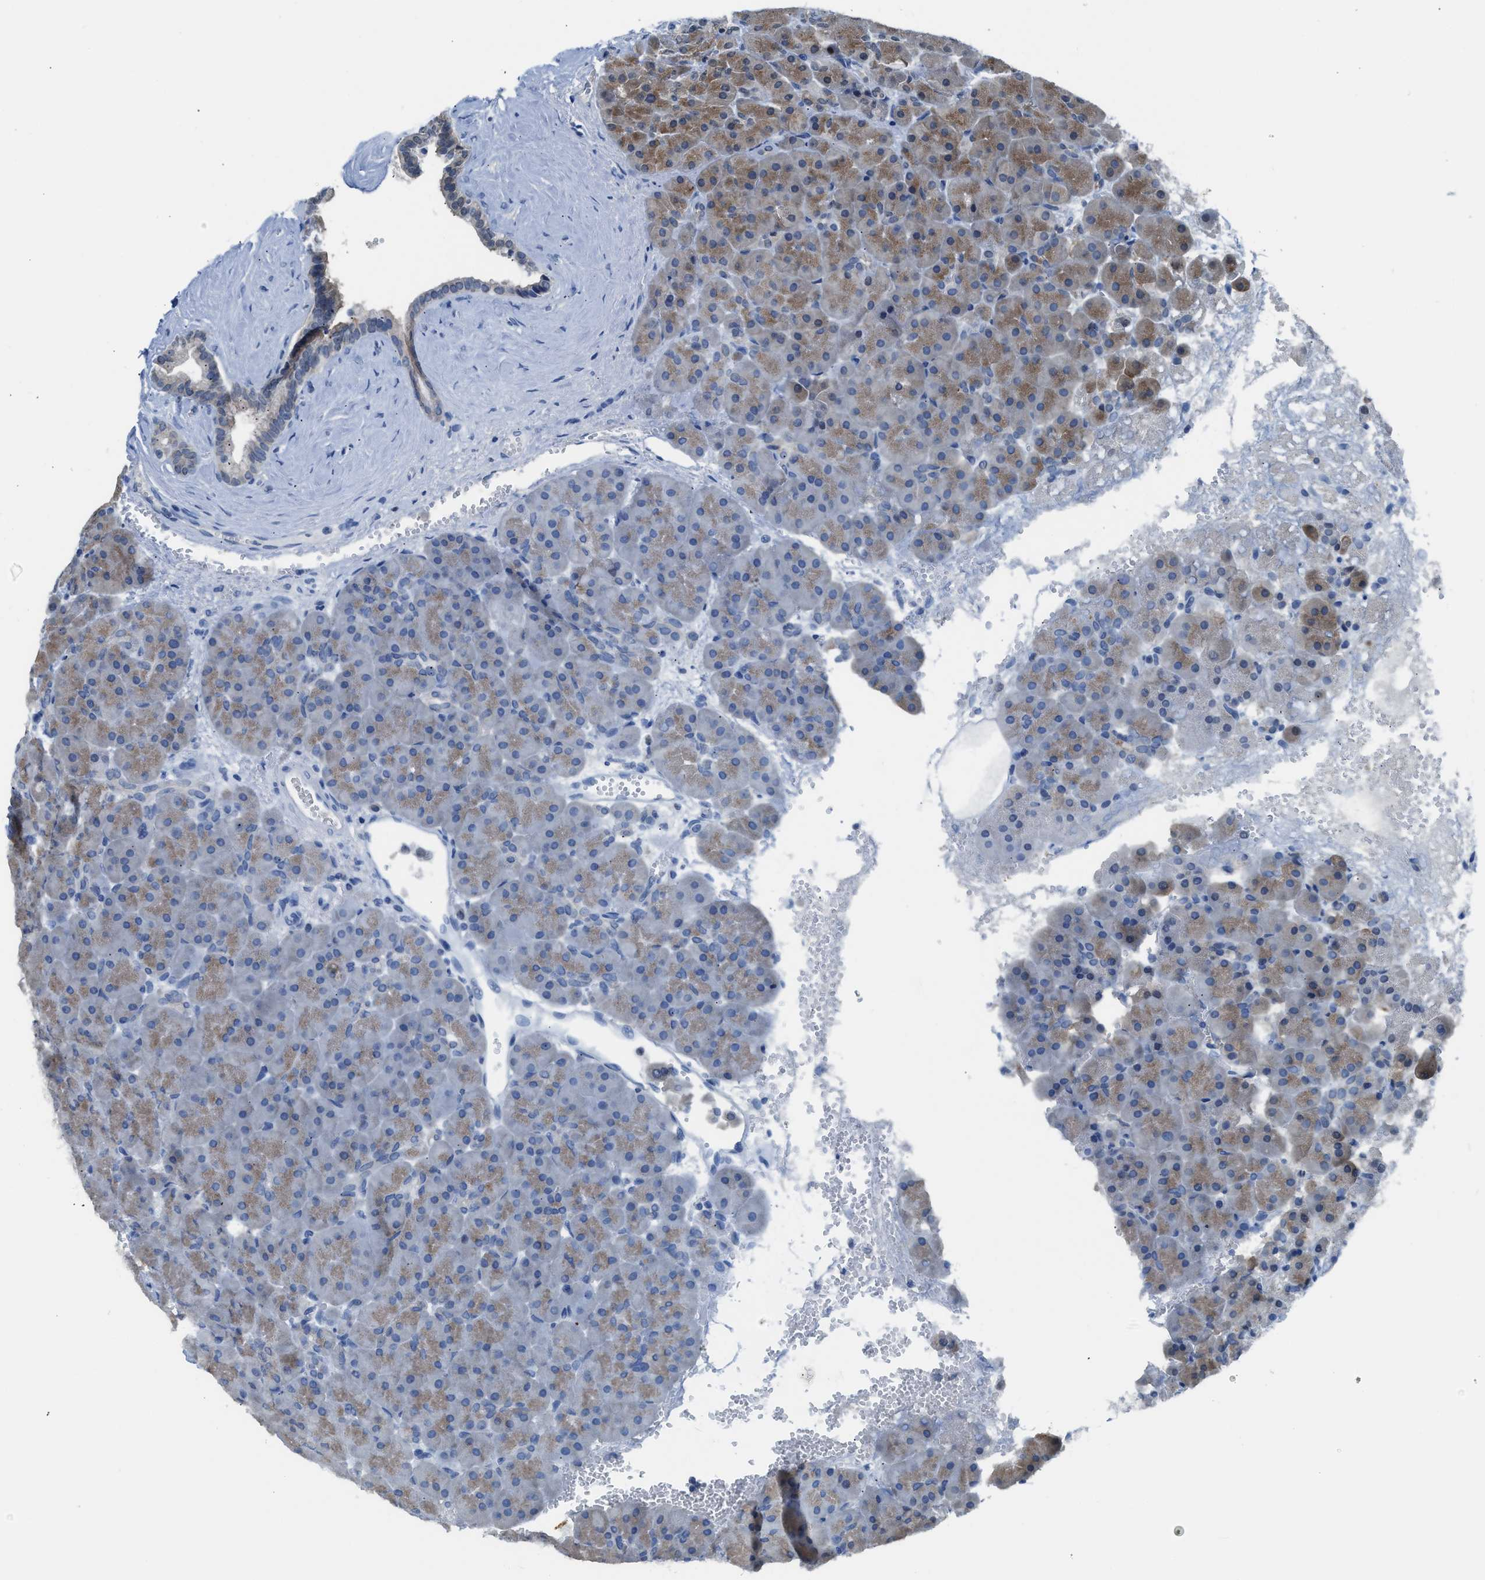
{"staining": {"intensity": "moderate", "quantity": "25%-75%", "location": "cytoplasmic/membranous,nuclear"}, "tissue": "pancreas", "cell_type": "Exocrine glandular cells", "image_type": "normal", "snomed": [{"axis": "morphology", "description": "Normal tissue, NOS"}, {"axis": "topography", "description": "Pancreas"}], "caption": "A high-resolution photomicrograph shows IHC staining of normal pancreas, which shows moderate cytoplasmic/membranous,nuclear expression in approximately 25%-75% of exocrine glandular cells. (IHC, brightfield microscopy, high magnification).", "gene": "ALX1", "patient": {"sex": "male", "age": 66}}